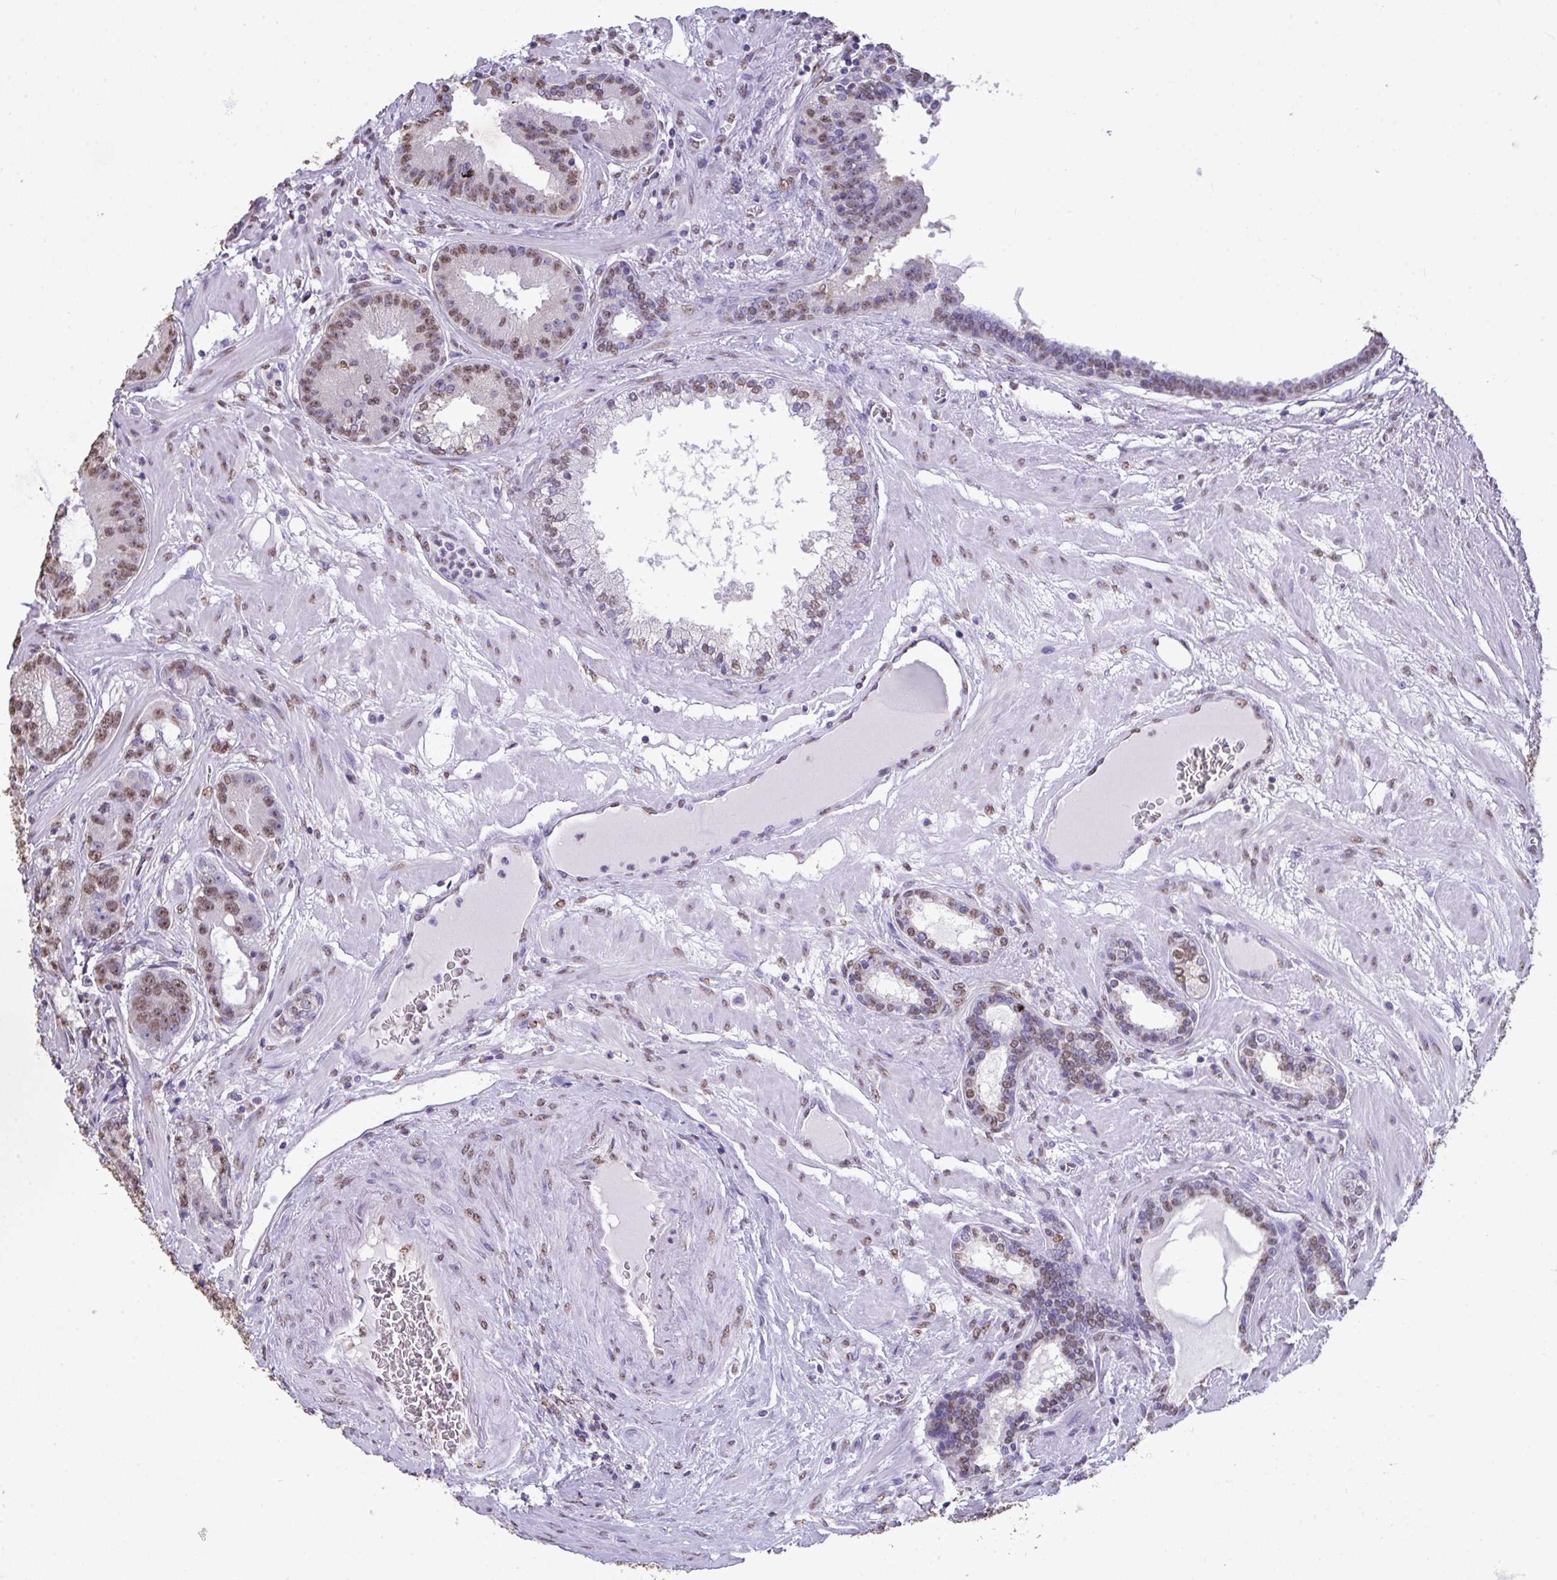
{"staining": {"intensity": "moderate", "quantity": ">75%", "location": "nuclear"}, "tissue": "prostate cancer", "cell_type": "Tumor cells", "image_type": "cancer", "snomed": [{"axis": "morphology", "description": "Adenocarcinoma, High grade"}, {"axis": "topography", "description": "Prostate"}], "caption": "Protein analysis of prostate cancer (high-grade adenocarcinoma) tissue reveals moderate nuclear expression in approximately >75% of tumor cells.", "gene": "SEMA6B", "patient": {"sex": "male", "age": 65}}